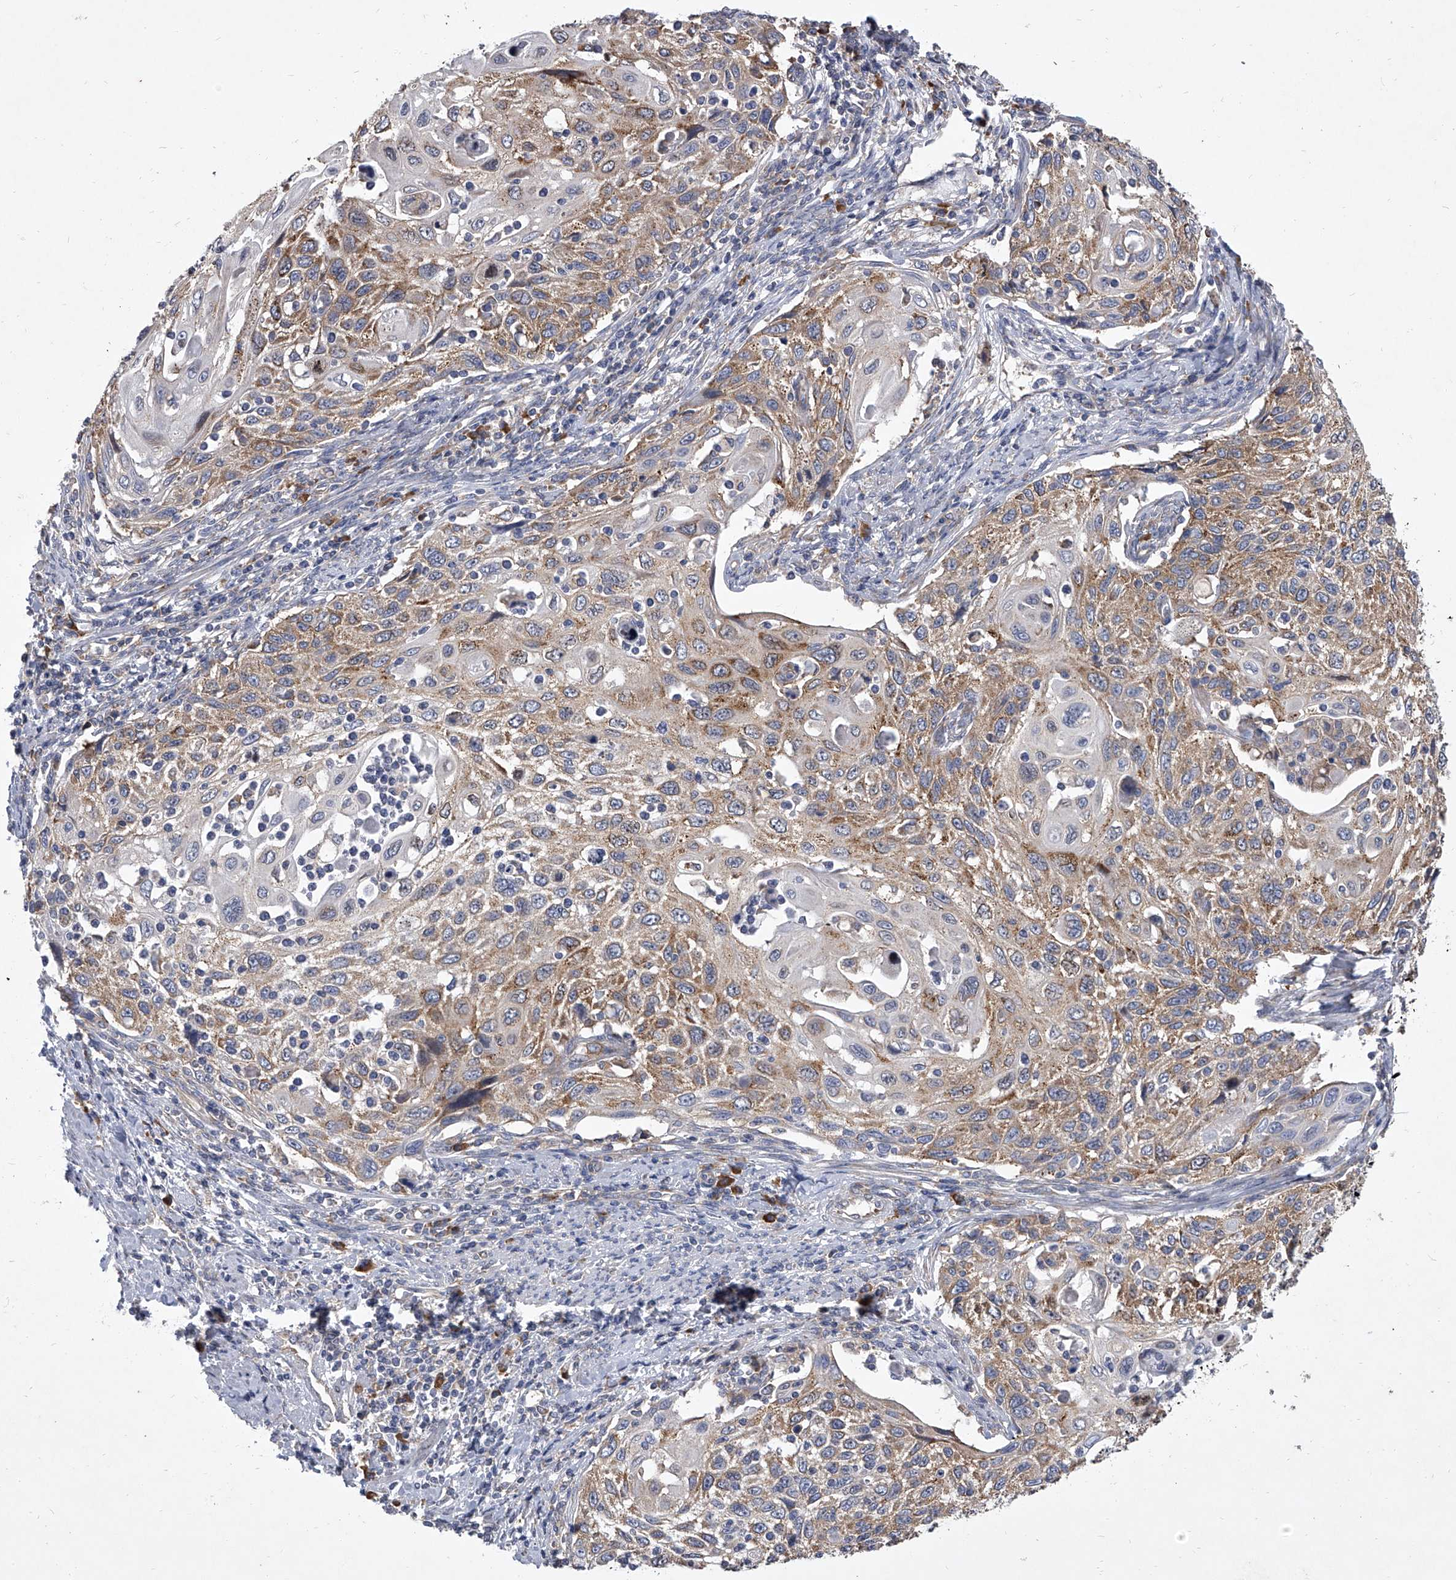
{"staining": {"intensity": "moderate", "quantity": ">75%", "location": "cytoplasmic/membranous"}, "tissue": "cervical cancer", "cell_type": "Tumor cells", "image_type": "cancer", "snomed": [{"axis": "morphology", "description": "Squamous cell carcinoma, NOS"}, {"axis": "topography", "description": "Cervix"}], "caption": "Tumor cells reveal medium levels of moderate cytoplasmic/membranous positivity in about >75% of cells in cervical squamous cell carcinoma.", "gene": "EIF2S2", "patient": {"sex": "female", "age": 70}}